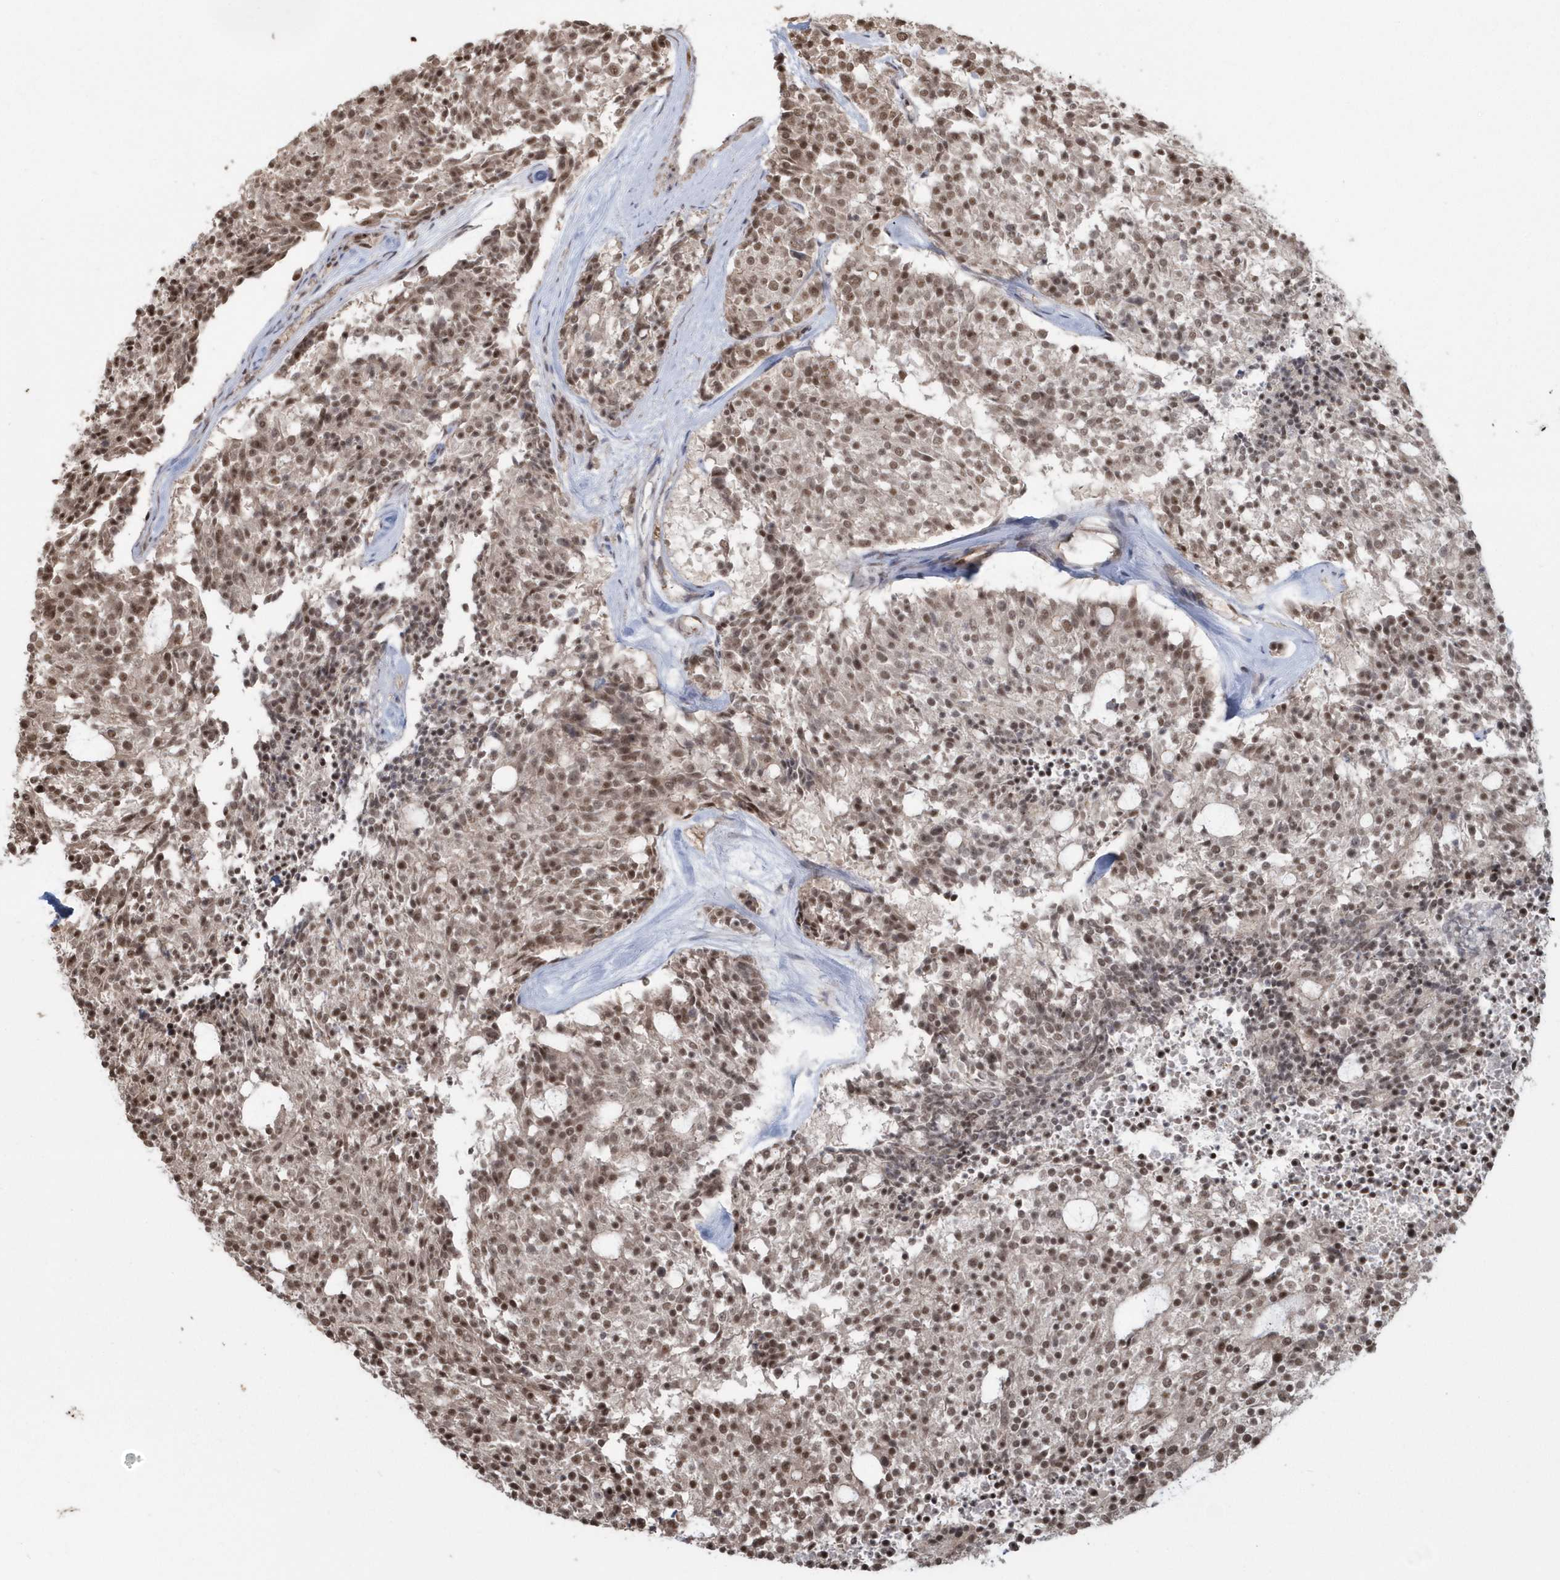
{"staining": {"intensity": "moderate", "quantity": "25%-75%", "location": "nuclear"}, "tissue": "carcinoid", "cell_type": "Tumor cells", "image_type": "cancer", "snomed": [{"axis": "morphology", "description": "Carcinoid, malignant, NOS"}, {"axis": "topography", "description": "Pancreas"}], "caption": "Immunohistochemistry (IHC) staining of carcinoid (malignant), which reveals medium levels of moderate nuclear expression in approximately 25%-75% of tumor cells indicating moderate nuclear protein positivity. The staining was performed using DAB (3,3'-diaminobenzidine) (brown) for protein detection and nuclei were counterstained in hematoxylin (blue).", "gene": "EPB41L4A", "patient": {"sex": "female", "age": 54}}